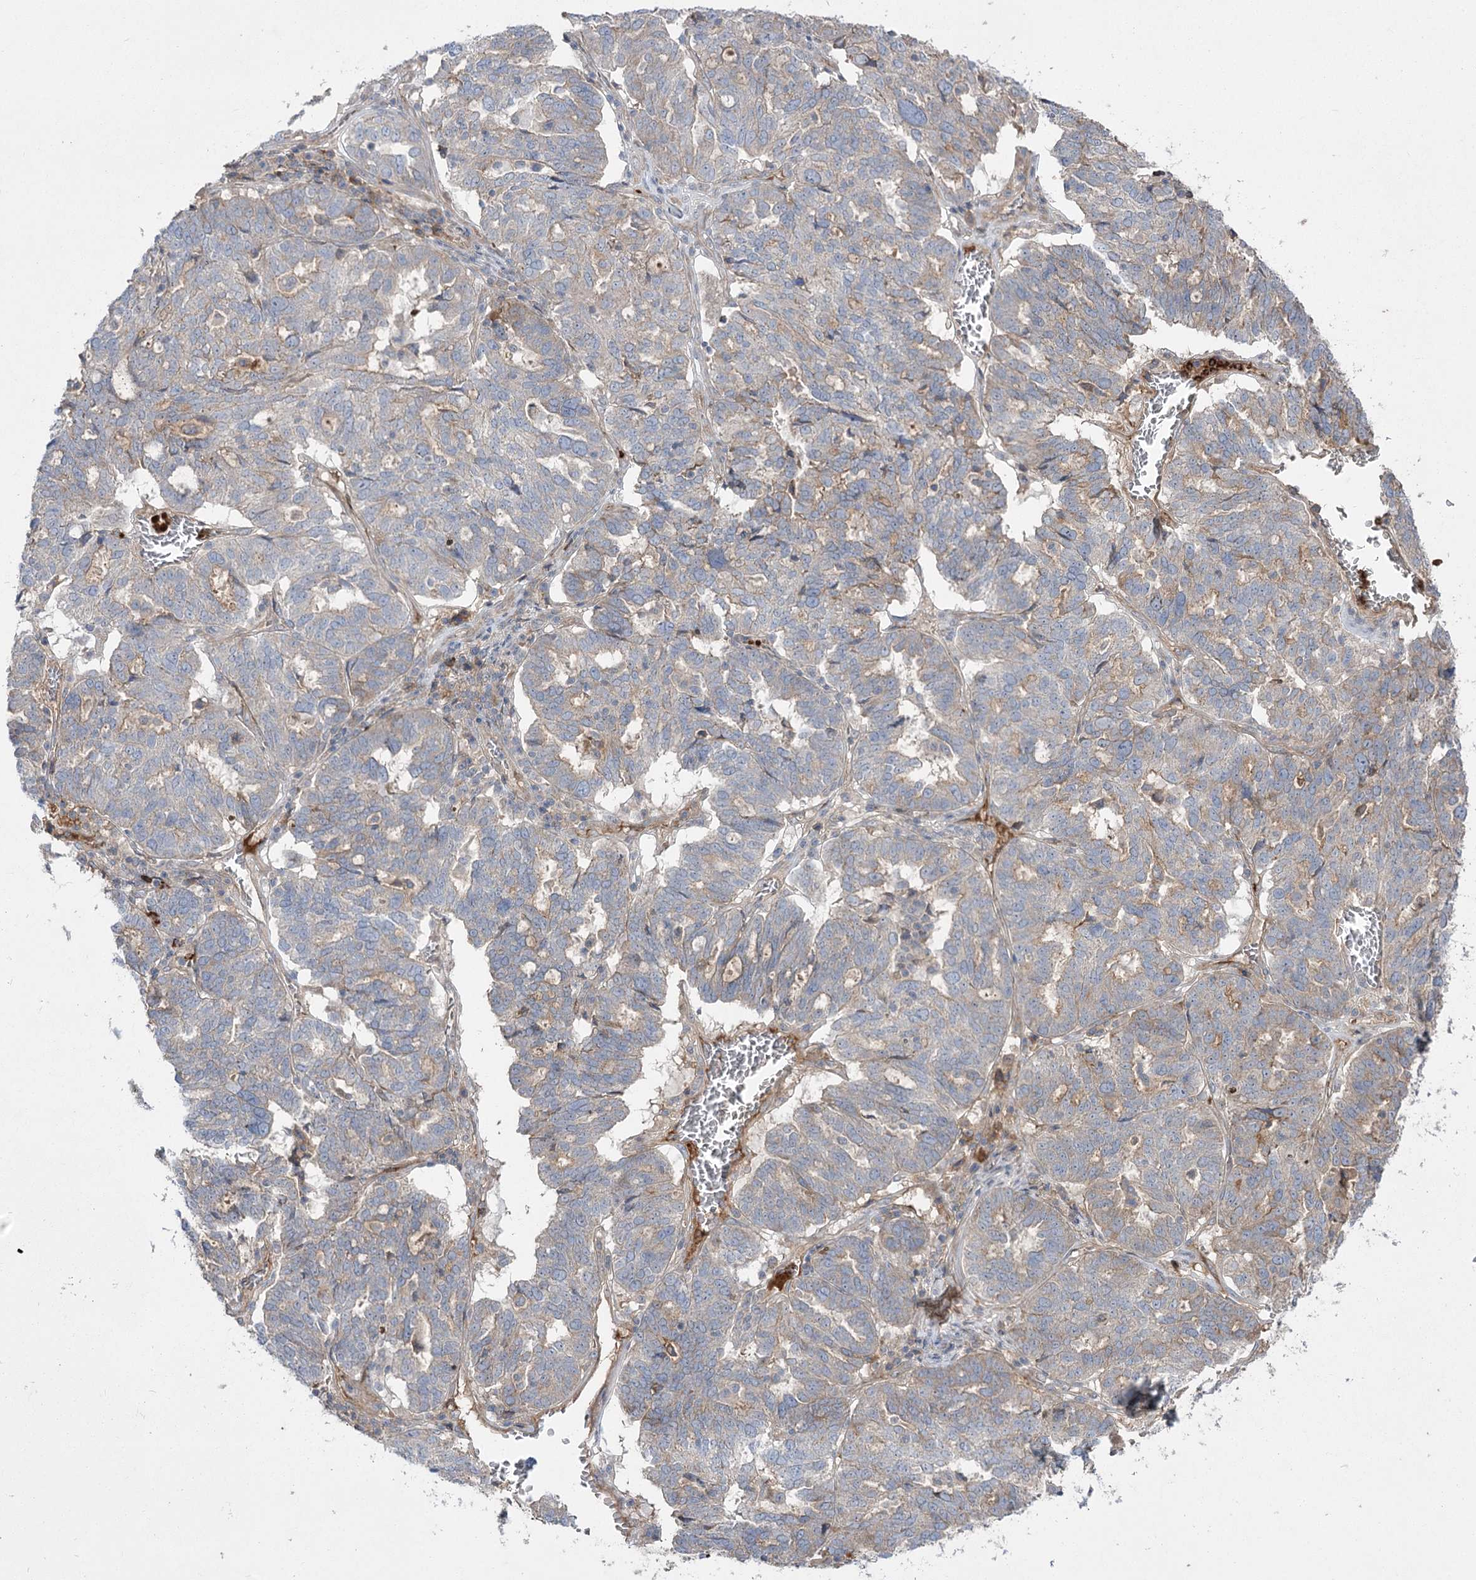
{"staining": {"intensity": "moderate", "quantity": "<25%", "location": "cytoplasmic/membranous"}, "tissue": "ovarian cancer", "cell_type": "Tumor cells", "image_type": "cancer", "snomed": [{"axis": "morphology", "description": "Cystadenocarcinoma, serous, NOS"}, {"axis": "topography", "description": "Ovary"}], "caption": "Tumor cells reveal moderate cytoplasmic/membranous staining in about <25% of cells in ovarian serous cystadenocarcinoma.", "gene": "PLEKHA5", "patient": {"sex": "female", "age": 59}}